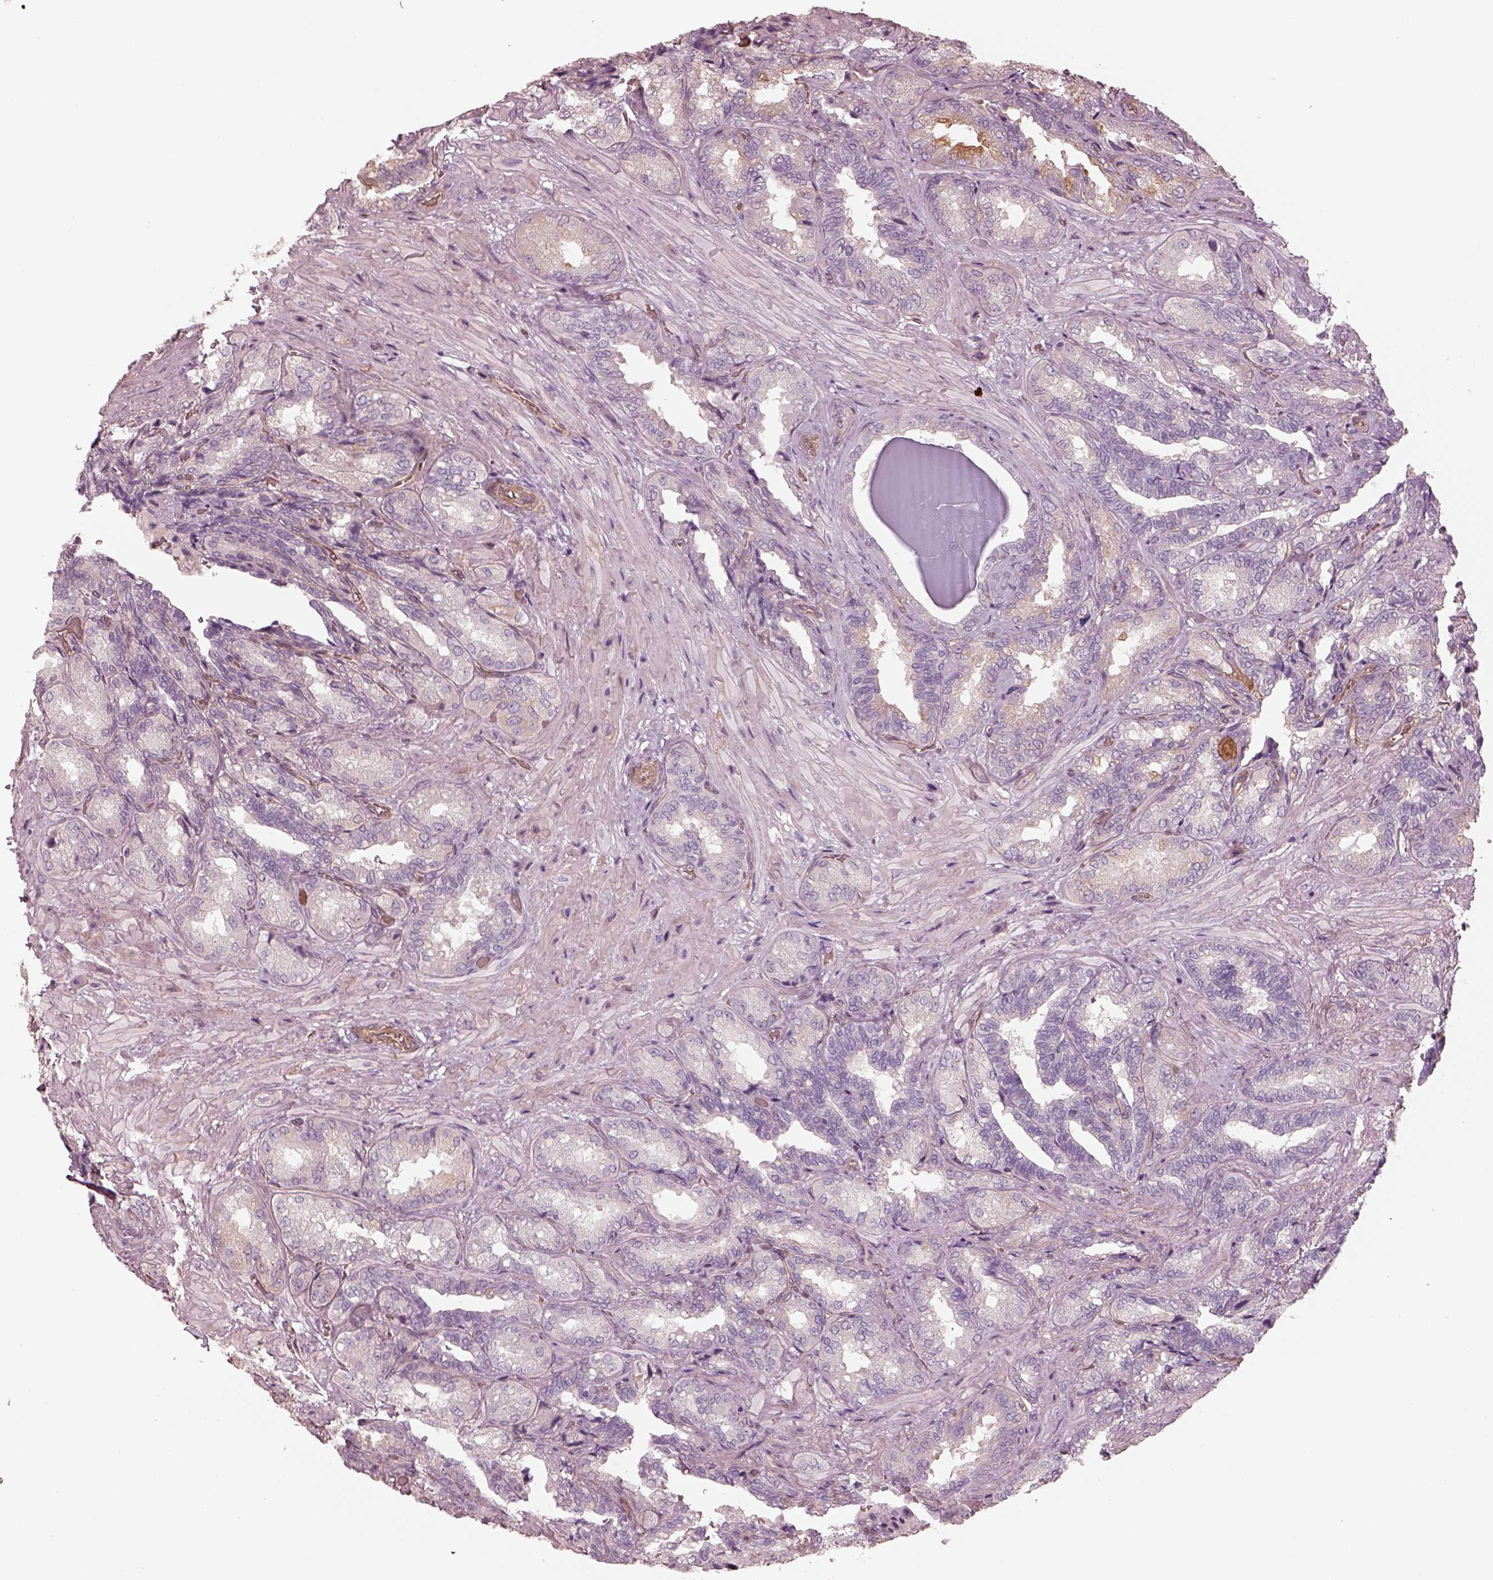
{"staining": {"intensity": "negative", "quantity": "none", "location": "none"}, "tissue": "seminal vesicle", "cell_type": "Glandular cells", "image_type": "normal", "snomed": [{"axis": "morphology", "description": "Normal tissue, NOS"}, {"axis": "topography", "description": "Seminal veicle"}], "caption": "This is an immunohistochemistry (IHC) photomicrograph of benign seminal vesicle. There is no staining in glandular cells.", "gene": "CRYM", "patient": {"sex": "male", "age": 68}}